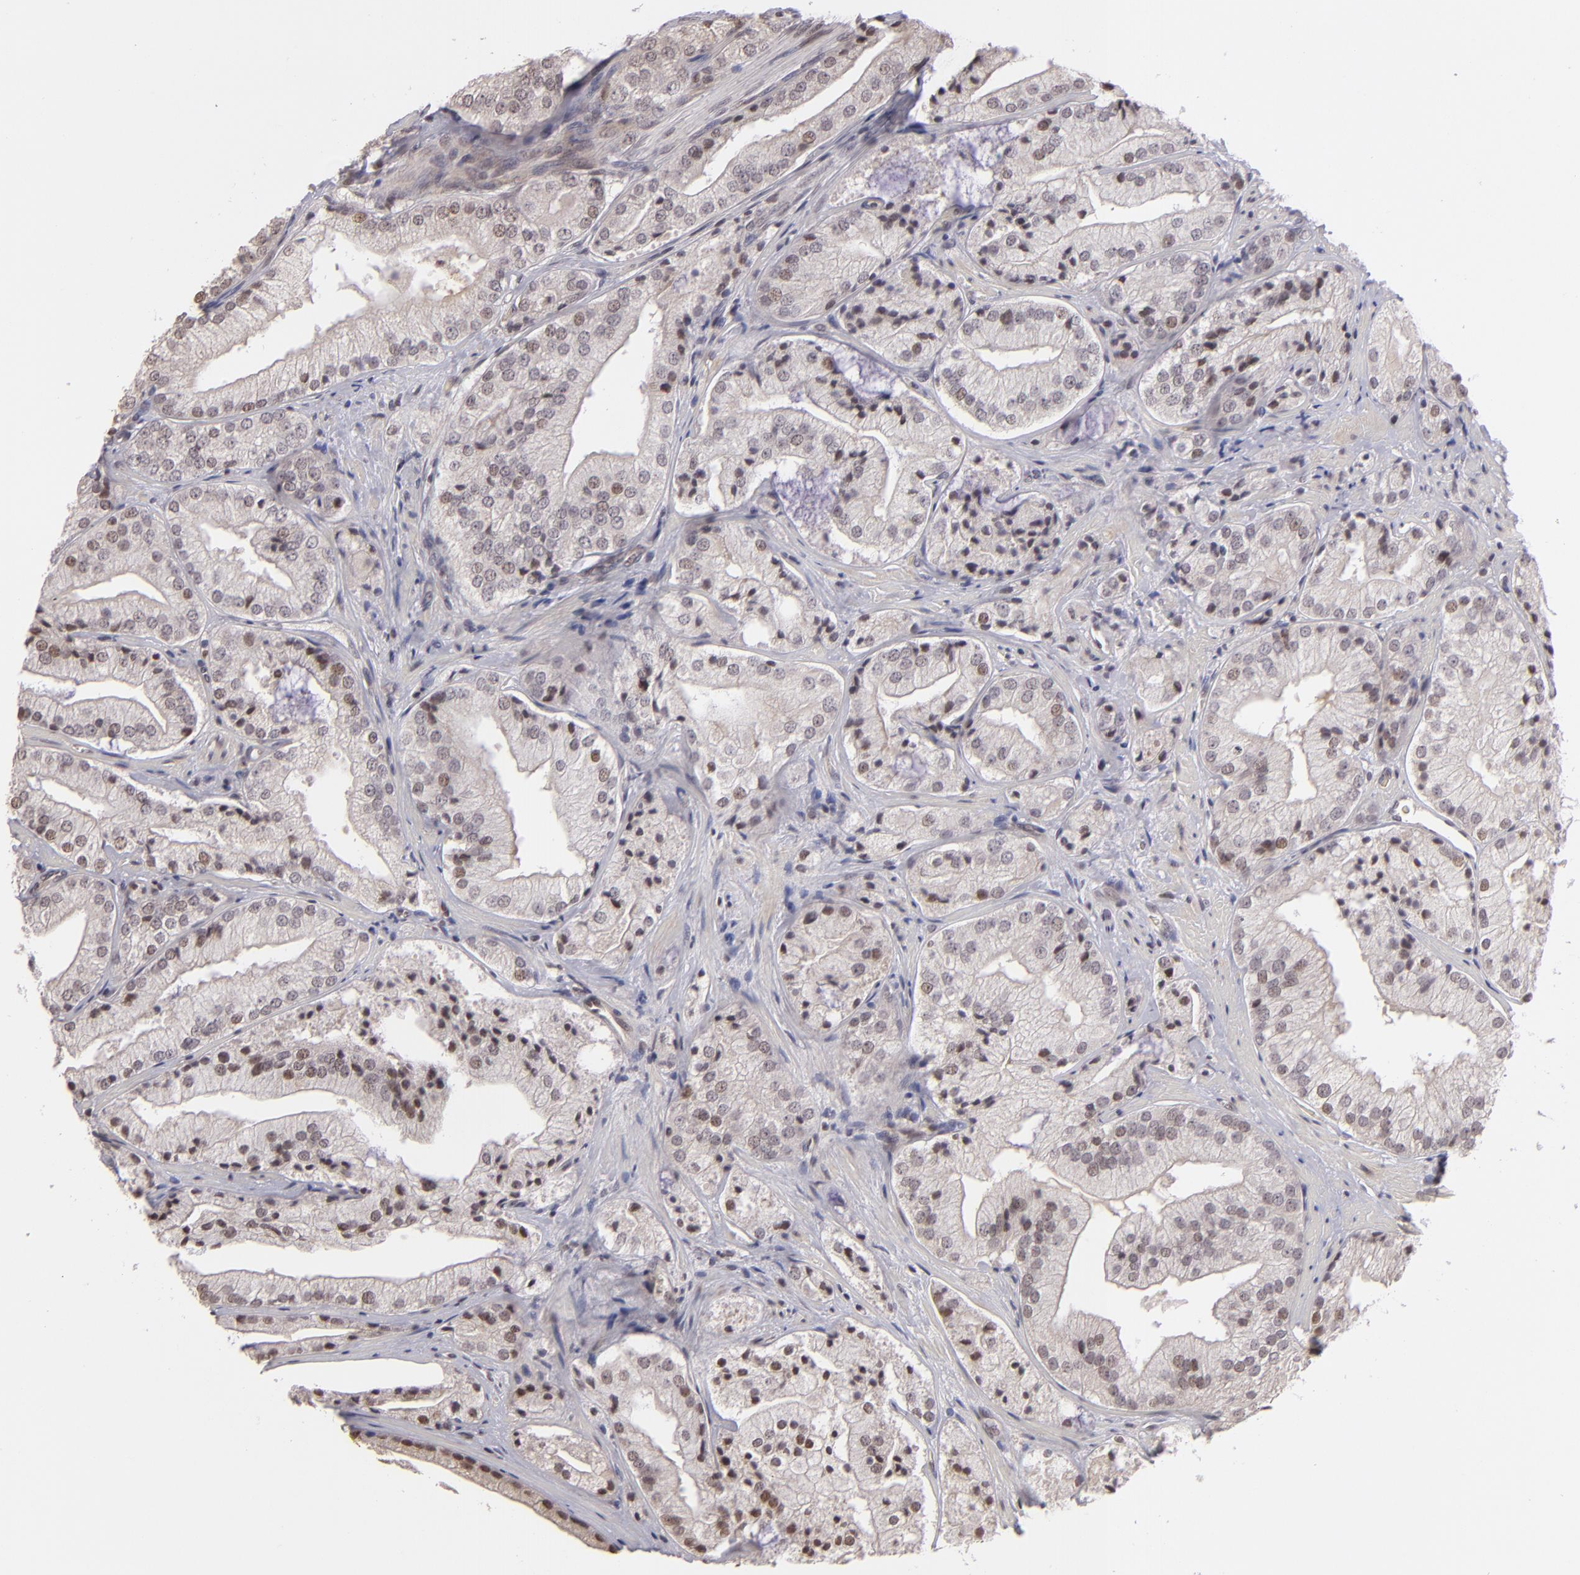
{"staining": {"intensity": "weak", "quantity": "<25%", "location": "nuclear"}, "tissue": "prostate cancer", "cell_type": "Tumor cells", "image_type": "cancer", "snomed": [{"axis": "morphology", "description": "Adenocarcinoma, Low grade"}, {"axis": "topography", "description": "Prostate"}], "caption": "This is an IHC image of prostate adenocarcinoma (low-grade). There is no staining in tumor cells.", "gene": "RARB", "patient": {"sex": "male", "age": 60}}